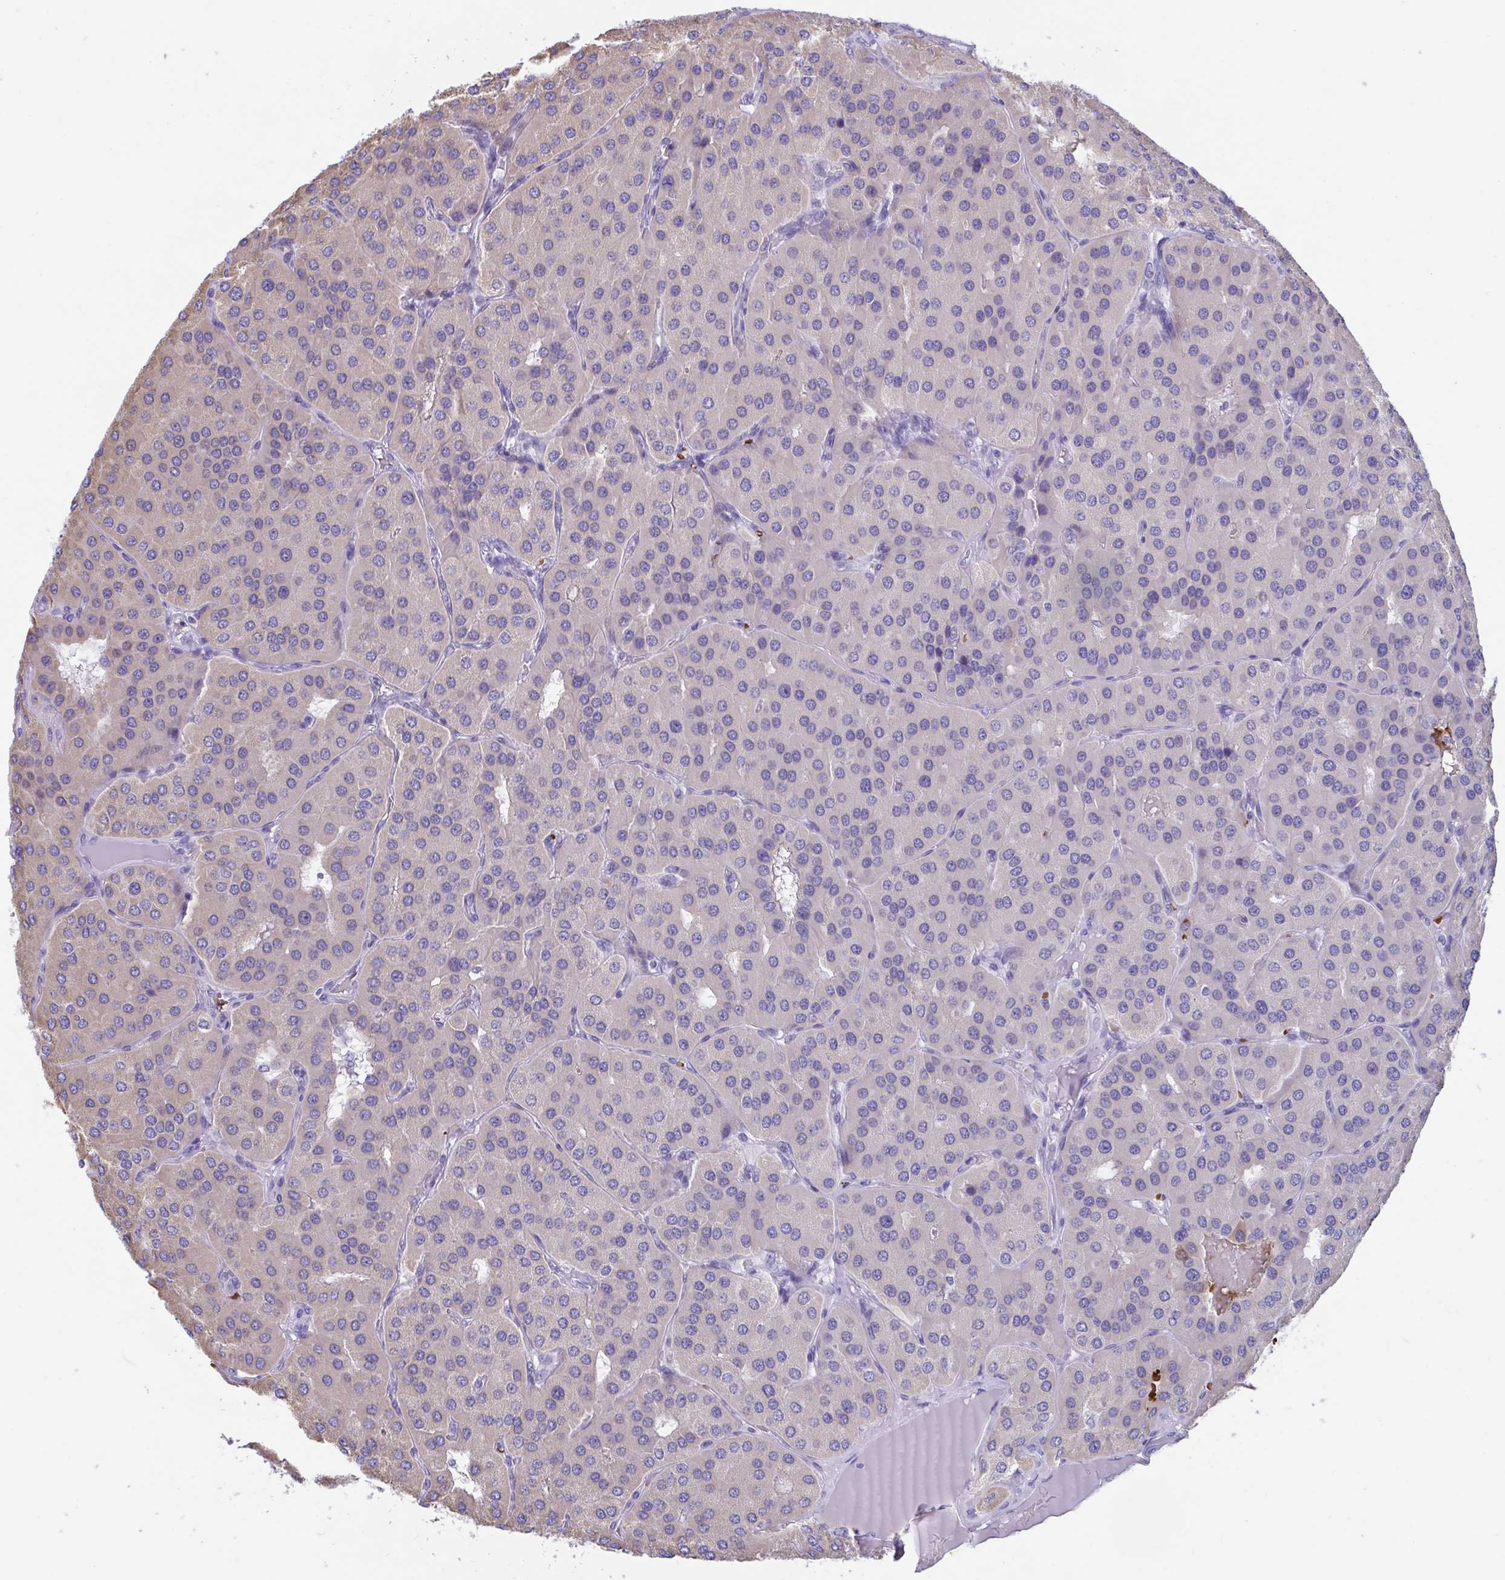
{"staining": {"intensity": "negative", "quantity": "none", "location": "none"}, "tissue": "parathyroid gland", "cell_type": "Glandular cells", "image_type": "normal", "snomed": [{"axis": "morphology", "description": "Normal tissue, NOS"}, {"axis": "morphology", "description": "Adenoma, NOS"}, {"axis": "topography", "description": "Parathyroid gland"}], "caption": "IHC histopathology image of unremarkable parathyroid gland: human parathyroid gland stained with DAB (3,3'-diaminobenzidine) exhibits no significant protein positivity in glandular cells. (DAB immunohistochemistry visualized using brightfield microscopy, high magnification).", "gene": "TTC30A", "patient": {"sex": "female", "age": 86}}